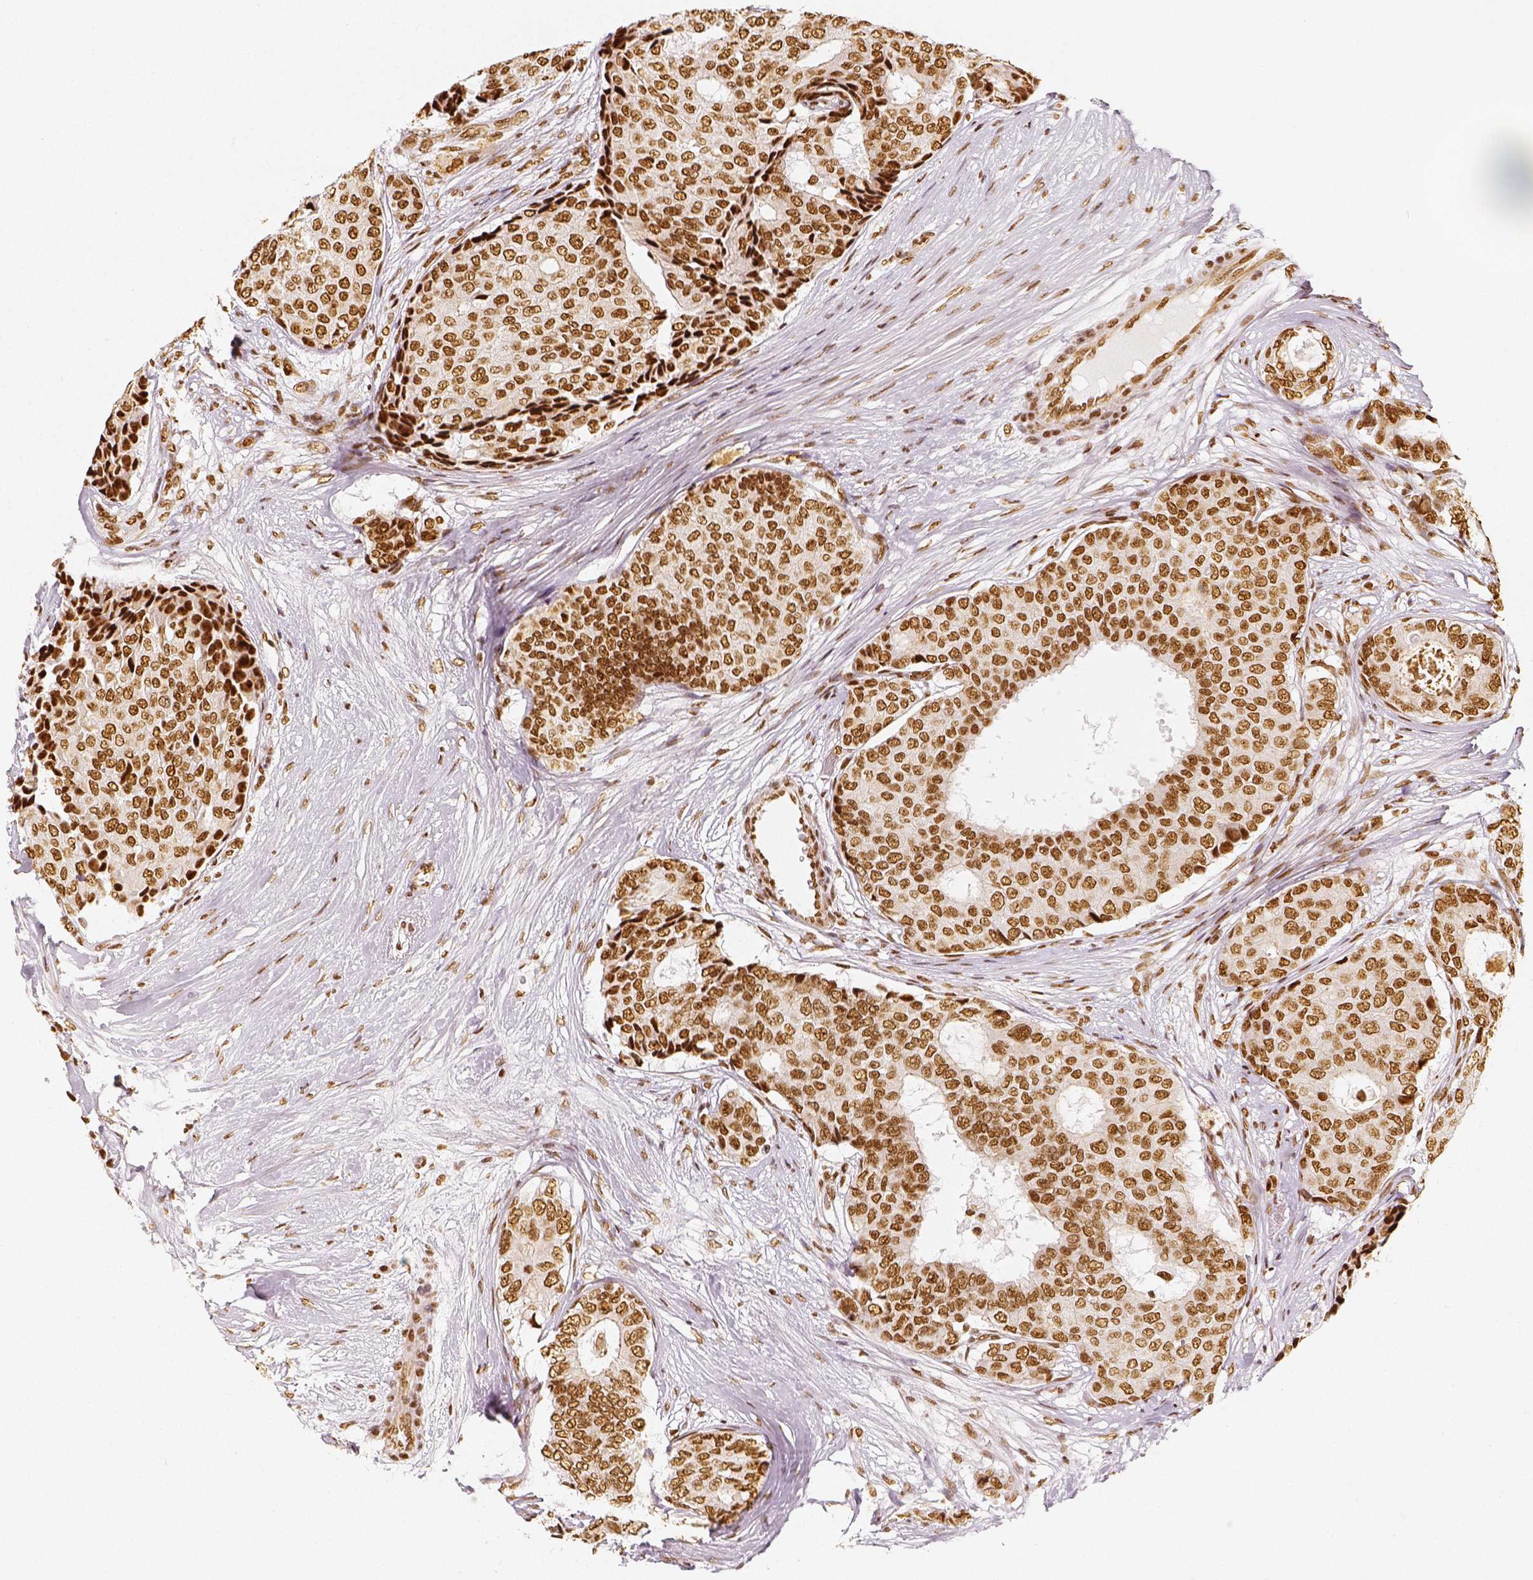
{"staining": {"intensity": "moderate", "quantity": ">75%", "location": "nuclear"}, "tissue": "breast cancer", "cell_type": "Tumor cells", "image_type": "cancer", "snomed": [{"axis": "morphology", "description": "Duct carcinoma"}, {"axis": "topography", "description": "Breast"}], "caption": "Breast cancer tissue exhibits moderate nuclear positivity in about >75% of tumor cells, visualized by immunohistochemistry. (Stains: DAB in brown, nuclei in blue, Microscopy: brightfield microscopy at high magnification).", "gene": "KDM5B", "patient": {"sex": "female", "age": 75}}